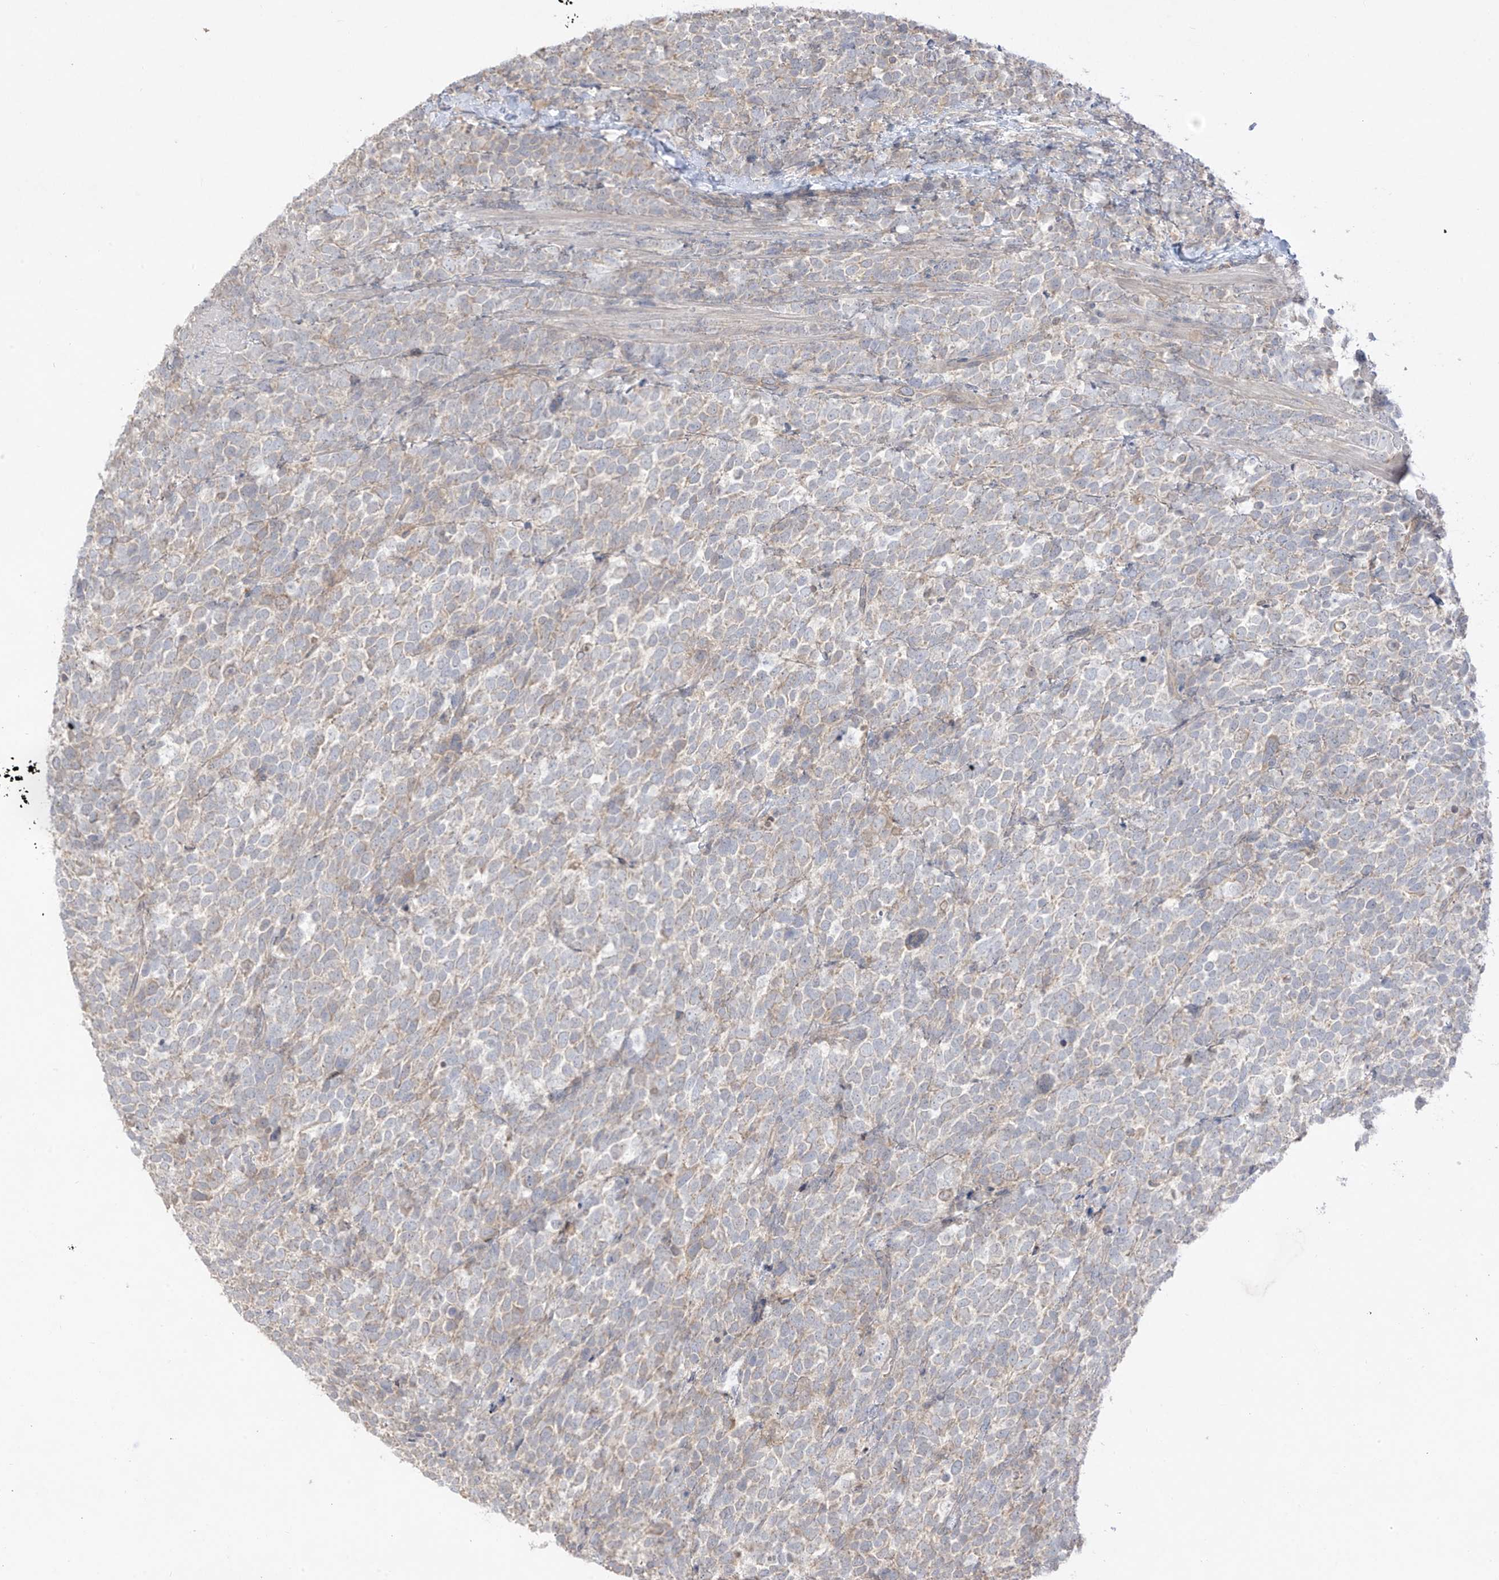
{"staining": {"intensity": "negative", "quantity": "none", "location": "none"}, "tissue": "urothelial cancer", "cell_type": "Tumor cells", "image_type": "cancer", "snomed": [{"axis": "morphology", "description": "Urothelial carcinoma, High grade"}, {"axis": "topography", "description": "Urinary bladder"}], "caption": "The image reveals no significant staining in tumor cells of urothelial cancer. (IHC, brightfield microscopy, high magnification).", "gene": "ANGEL2", "patient": {"sex": "female", "age": 82}}